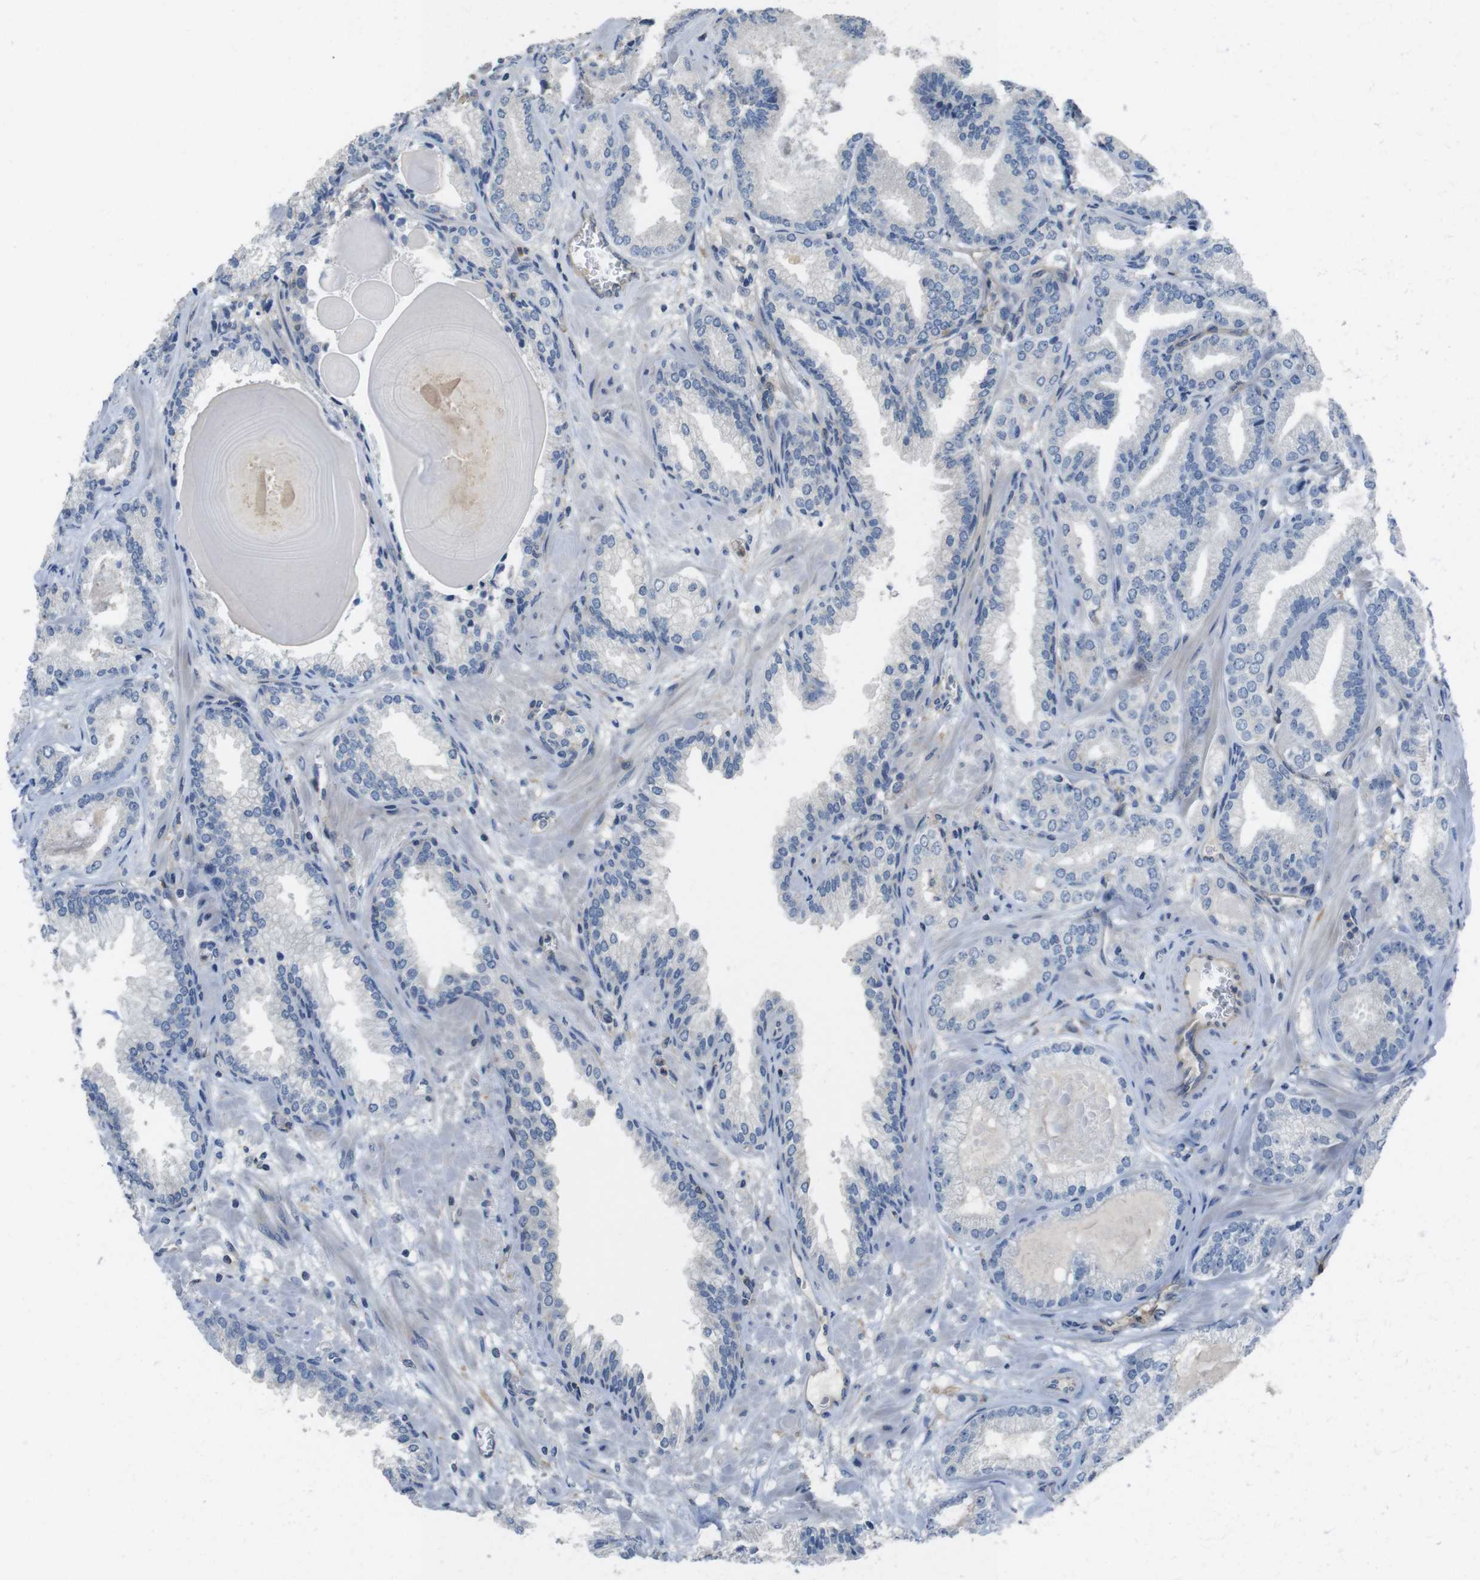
{"staining": {"intensity": "negative", "quantity": "none", "location": "none"}, "tissue": "prostate cancer", "cell_type": "Tumor cells", "image_type": "cancer", "snomed": [{"axis": "morphology", "description": "Adenocarcinoma, Low grade"}, {"axis": "topography", "description": "Prostate"}], "caption": "Prostate cancer stained for a protein using IHC reveals no positivity tumor cells.", "gene": "PCDH10", "patient": {"sex": "male", "age": 59}}